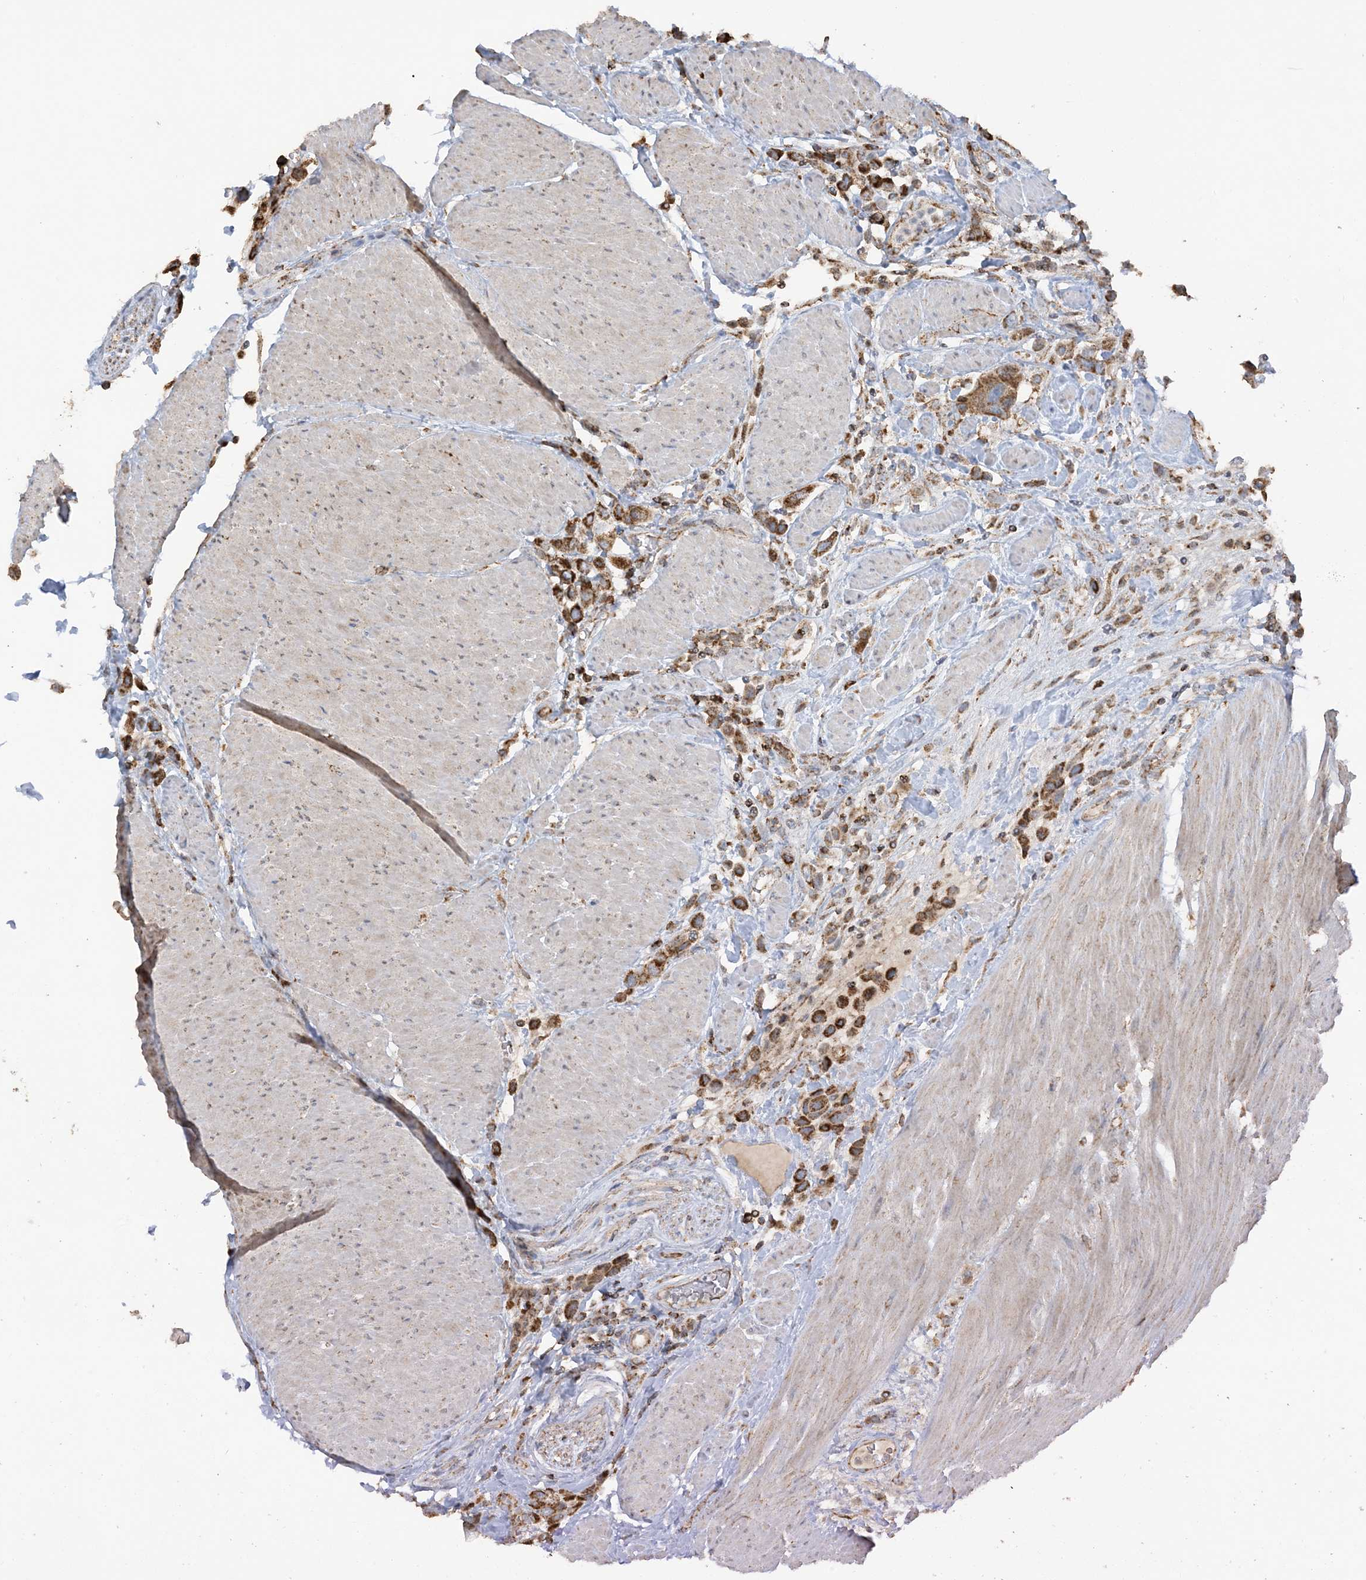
{"staining": {"intensity": "moderate", "quantity": ">75%", "location": "cytoplasmic/membranous"}, "tissue": "urothelial cancer", "cell_type": "Tumor cells", "image_type": "cancer", "snomed": [{"axis": "morphology", "description": "Urothelial carcinoma, High grade"}, {"axis": "topography", "description": "Urinary bladder"}], "caption": "Moderate cytoplasmic/membranous protein expression is present in approximately >75% of tumor cells in urothelial cancer.", "gene": "AGA", "patient": {"sex": "male", "age": 50}}